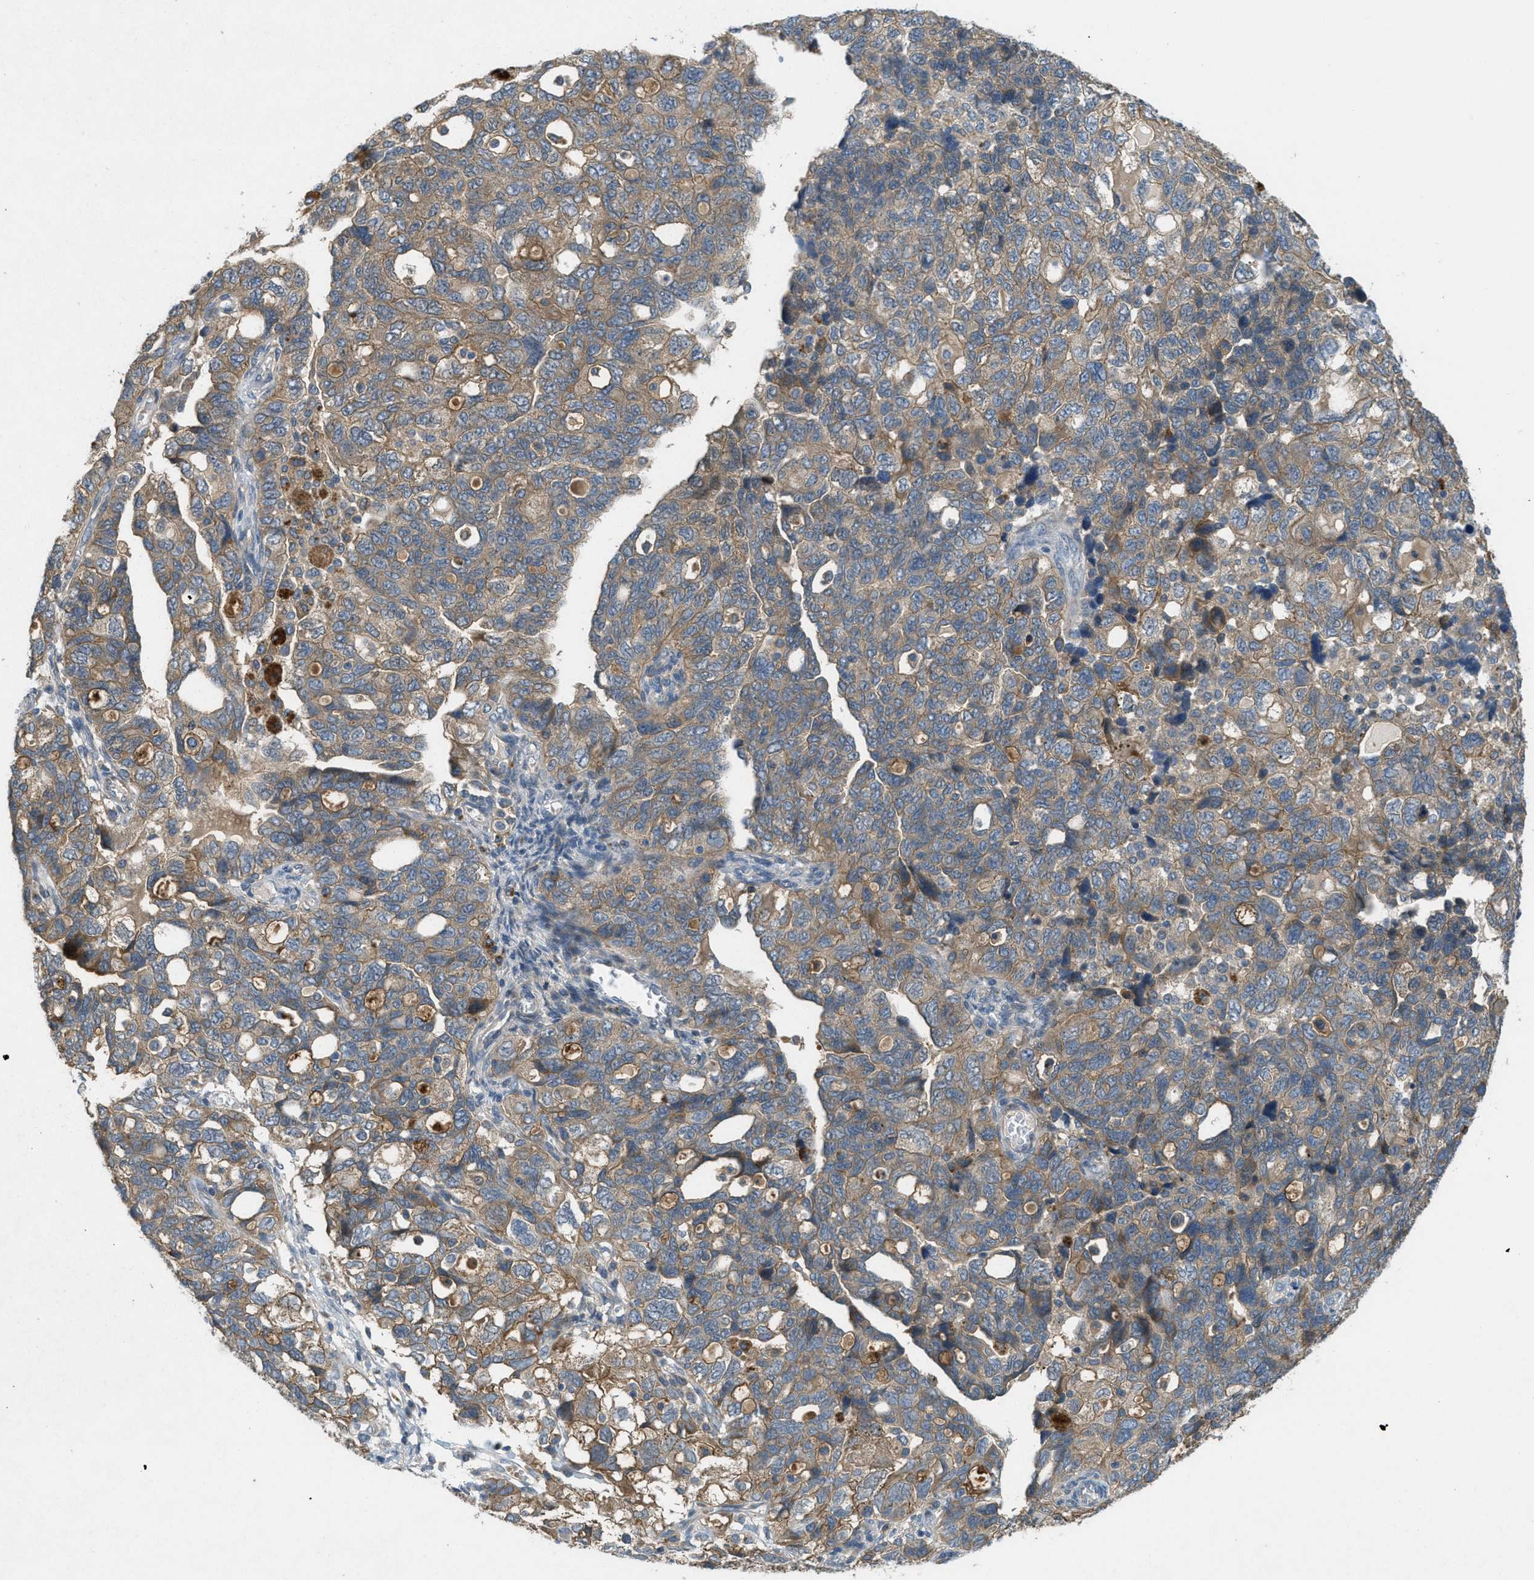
{"staining": {"intensity": "moderate", "quantity": ">75%", "location": "cytoplasmic/membranous"}, "tissue": "ovarian cancer", "cell_type": "Tumor cells", "image_type": "cancer", "snomed": [{"axis": "morphology", "description": "Carcinoma, NOS"}, {"axis": "morphology", "description": "Cystadenocarcinoma, serous, NOS"}, {"axis": "topography", "description": "Ovary"}], "caption": "Ovarian cancer stained for a protein (brown) exhibits moderate cytoplasmic/membranous positive staining in approximately >75% of tumor cells.", "gene": "ADCY6", "patient": {"sex": "female", "age": 69}}